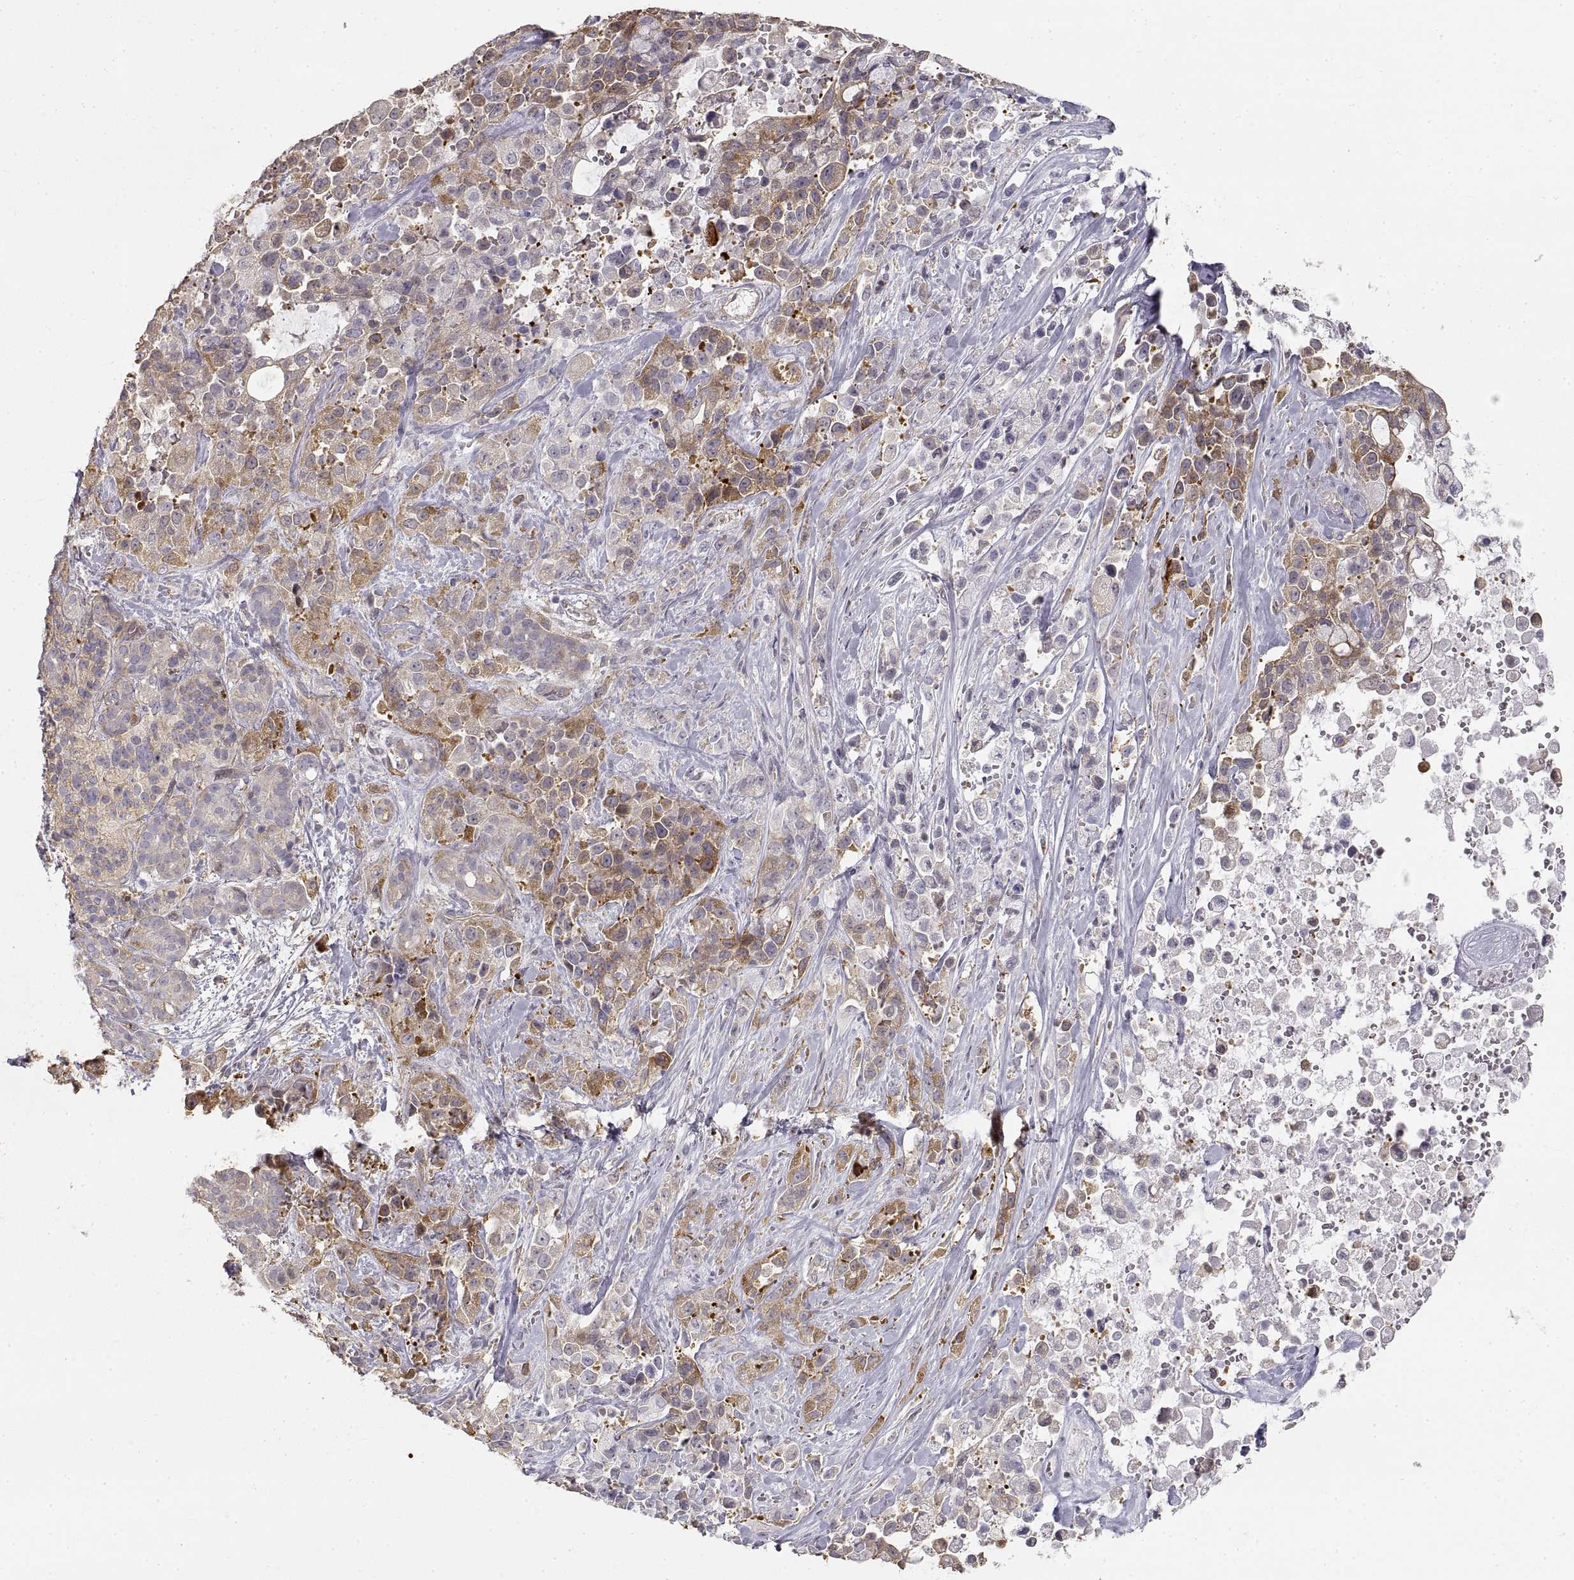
{"staining": {"intensity": "moderate", "quantity": "<25%", "location": "cytoplasmic/membranous"}, "tissue": "pancreatic cancer", "cell_type": "Tumor cells", "image_type": "cancer", "snomed": [{"axis": "morphology", "description": "Adenocarcinoma, NOS"}, {"axis": "topography", "description": "Pancreas"}], "caption": "DAB immunohistochemical staining of pancreatic cancer exhibits moderate cytoplasmic/membranous protein expression in approximately <25% of tumor cells.", "gene": "HSP90AB1", "patient": {"sex": "male", "age": 44}}